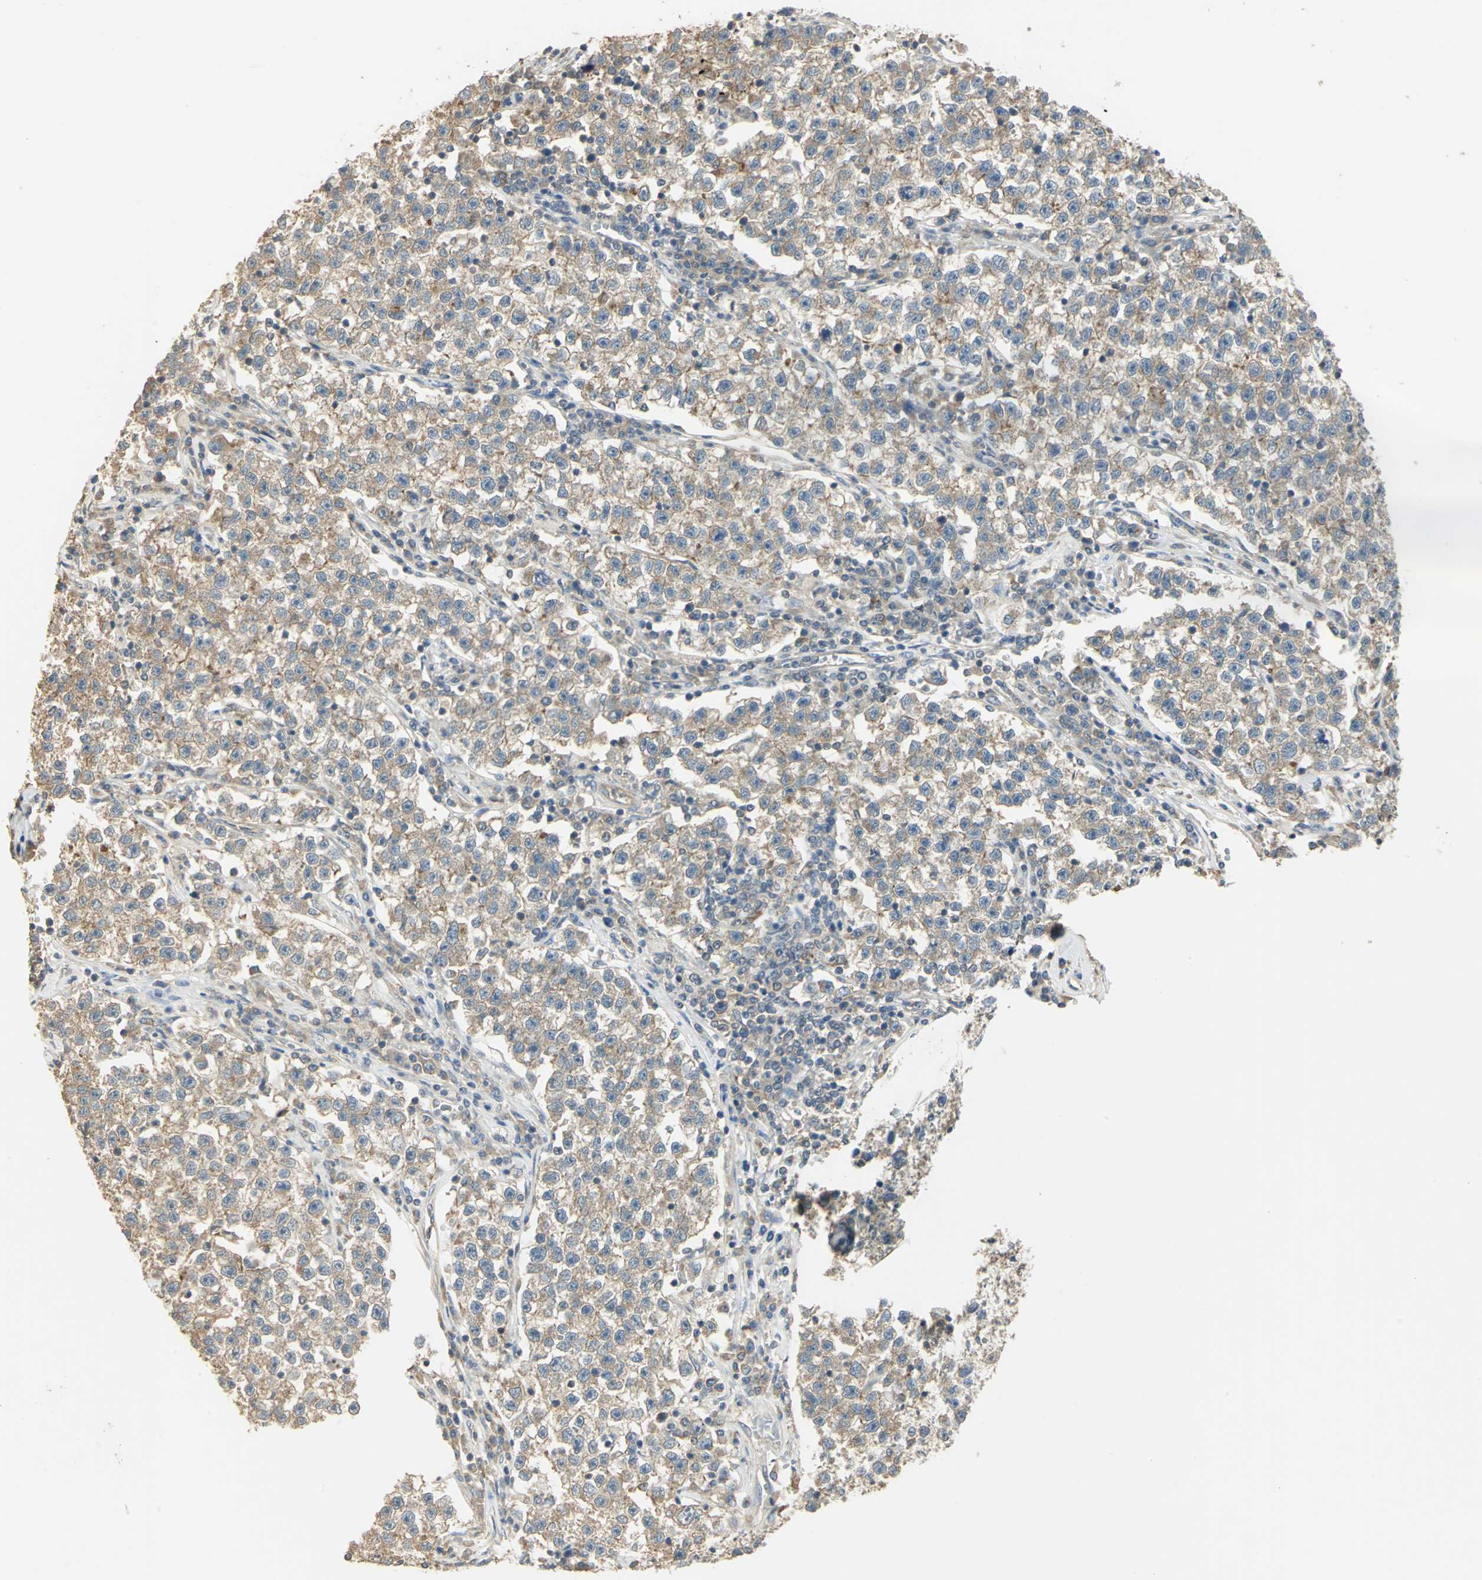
{"staining": {"intensity": "moderate", "quantity": ">75%", "location": "cytoplasmic/membranous"}, "tissue": "testis cancer", "cell_type": "Tumor cells", "image_type": "cancer", "snomed": [{"axis": "morphology", "description": "Seminoma, NOS"}, {"axis": "topography", "description": "Testis"}], "caption": "High-magnification brightfield microscopy of testis cancer stained with DAB (3,3'-diaminobenzidine) (brown) and counterstained with hematoxylin (blue). tumor cells exhibit moderate cytoplasmic/membranous expression is identified in about>75% of cells.", "gene": "SHC2", "patient": {"sex": "male", "age": 22}}